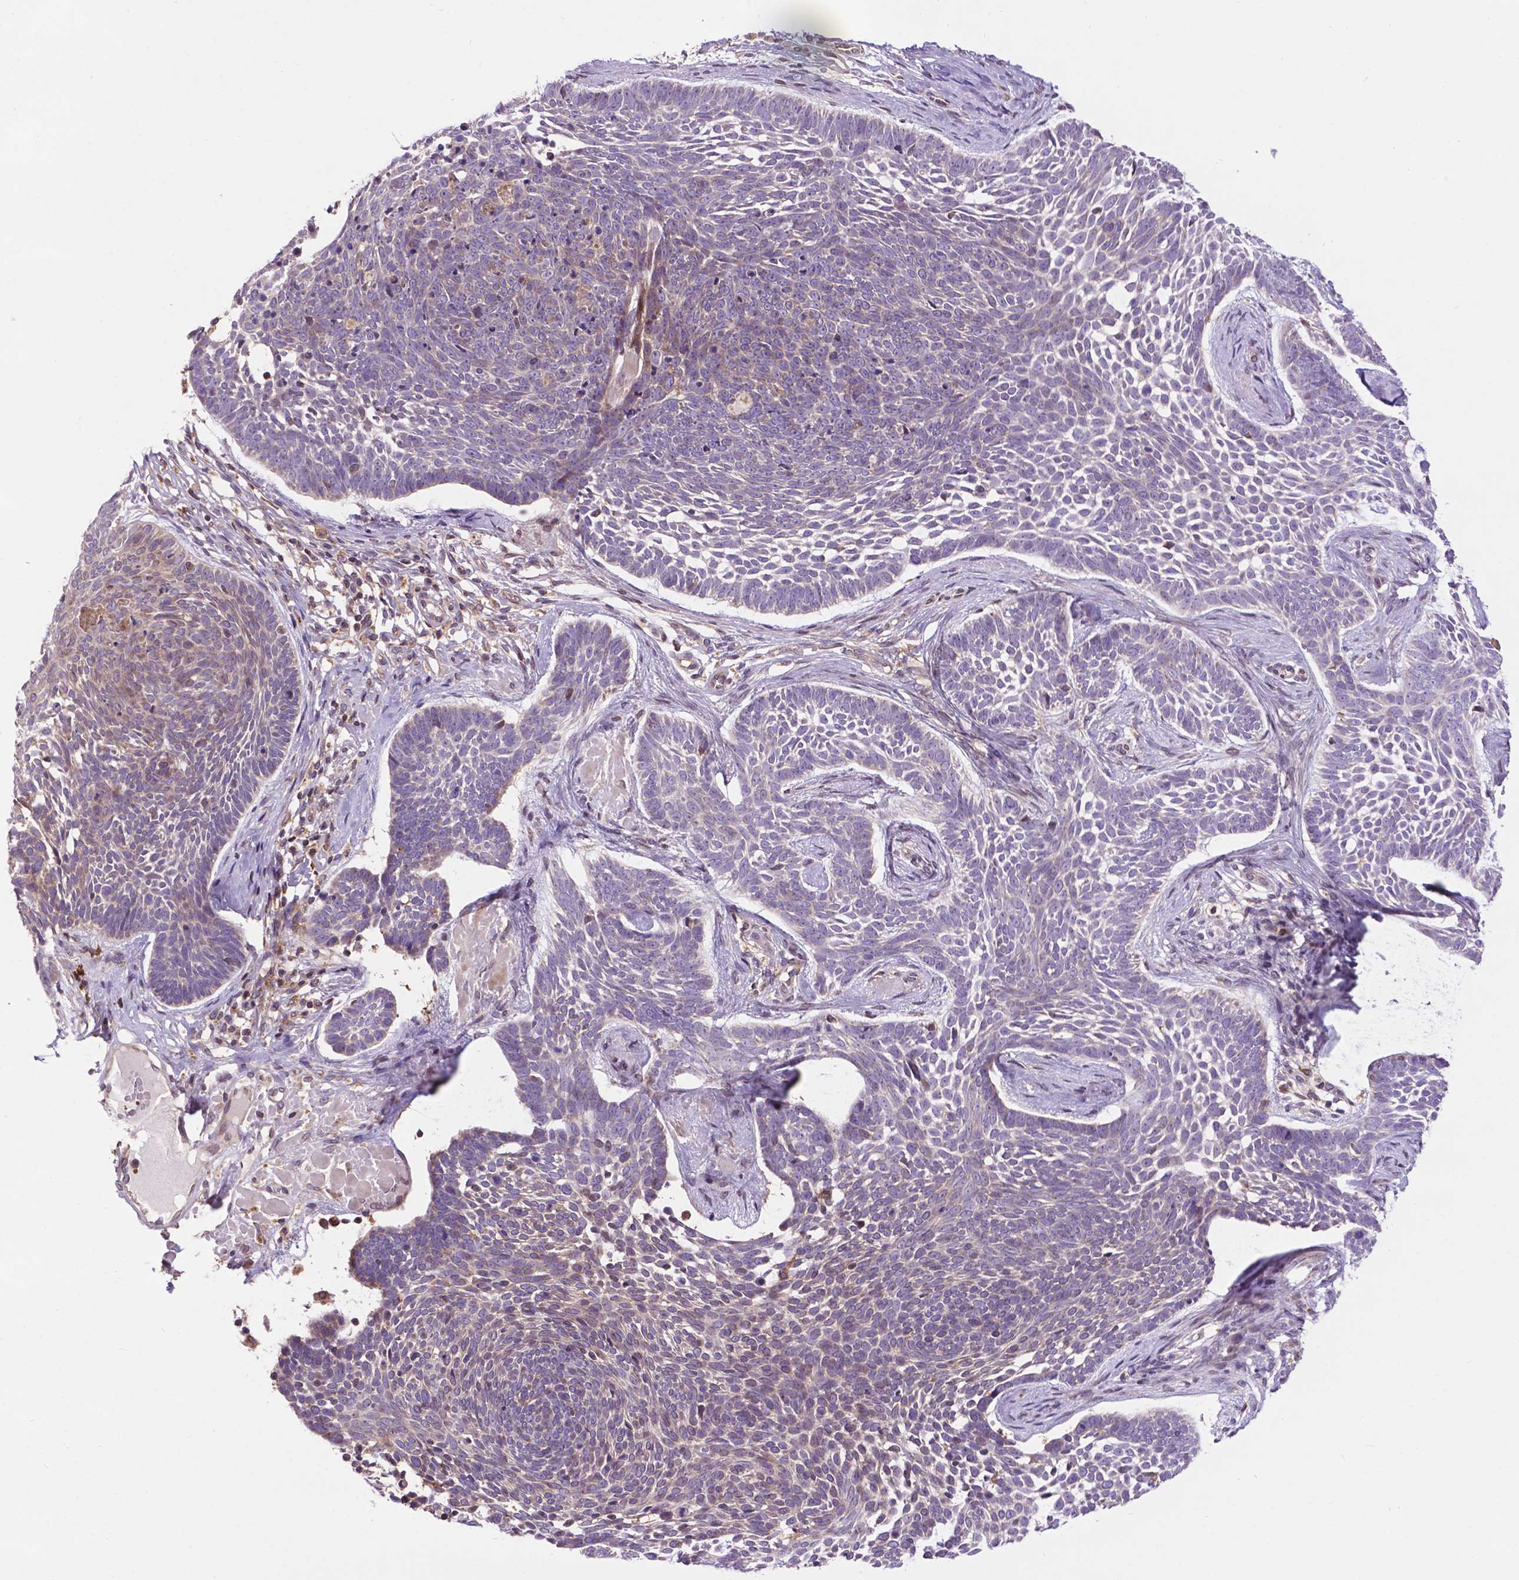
{"staining": {"intensity": "weak", "quantity": "<25%", "location": "cytoplasmic/membranous"}, "tissue": "skin cancer", "cell_type": "Tumor cells", "image_type": "cancer", "snomed": [{"axis": "morphology", "description": "Basal cell carcinoma"}, {"axis": "topography", "description": "Skin"}], "caption": "The IHC histopathology image has no significant expression in tumor cells of skin cancer tissue.", "gene": "SPNS2", "patient": {"sex": "male", "age": 85}}